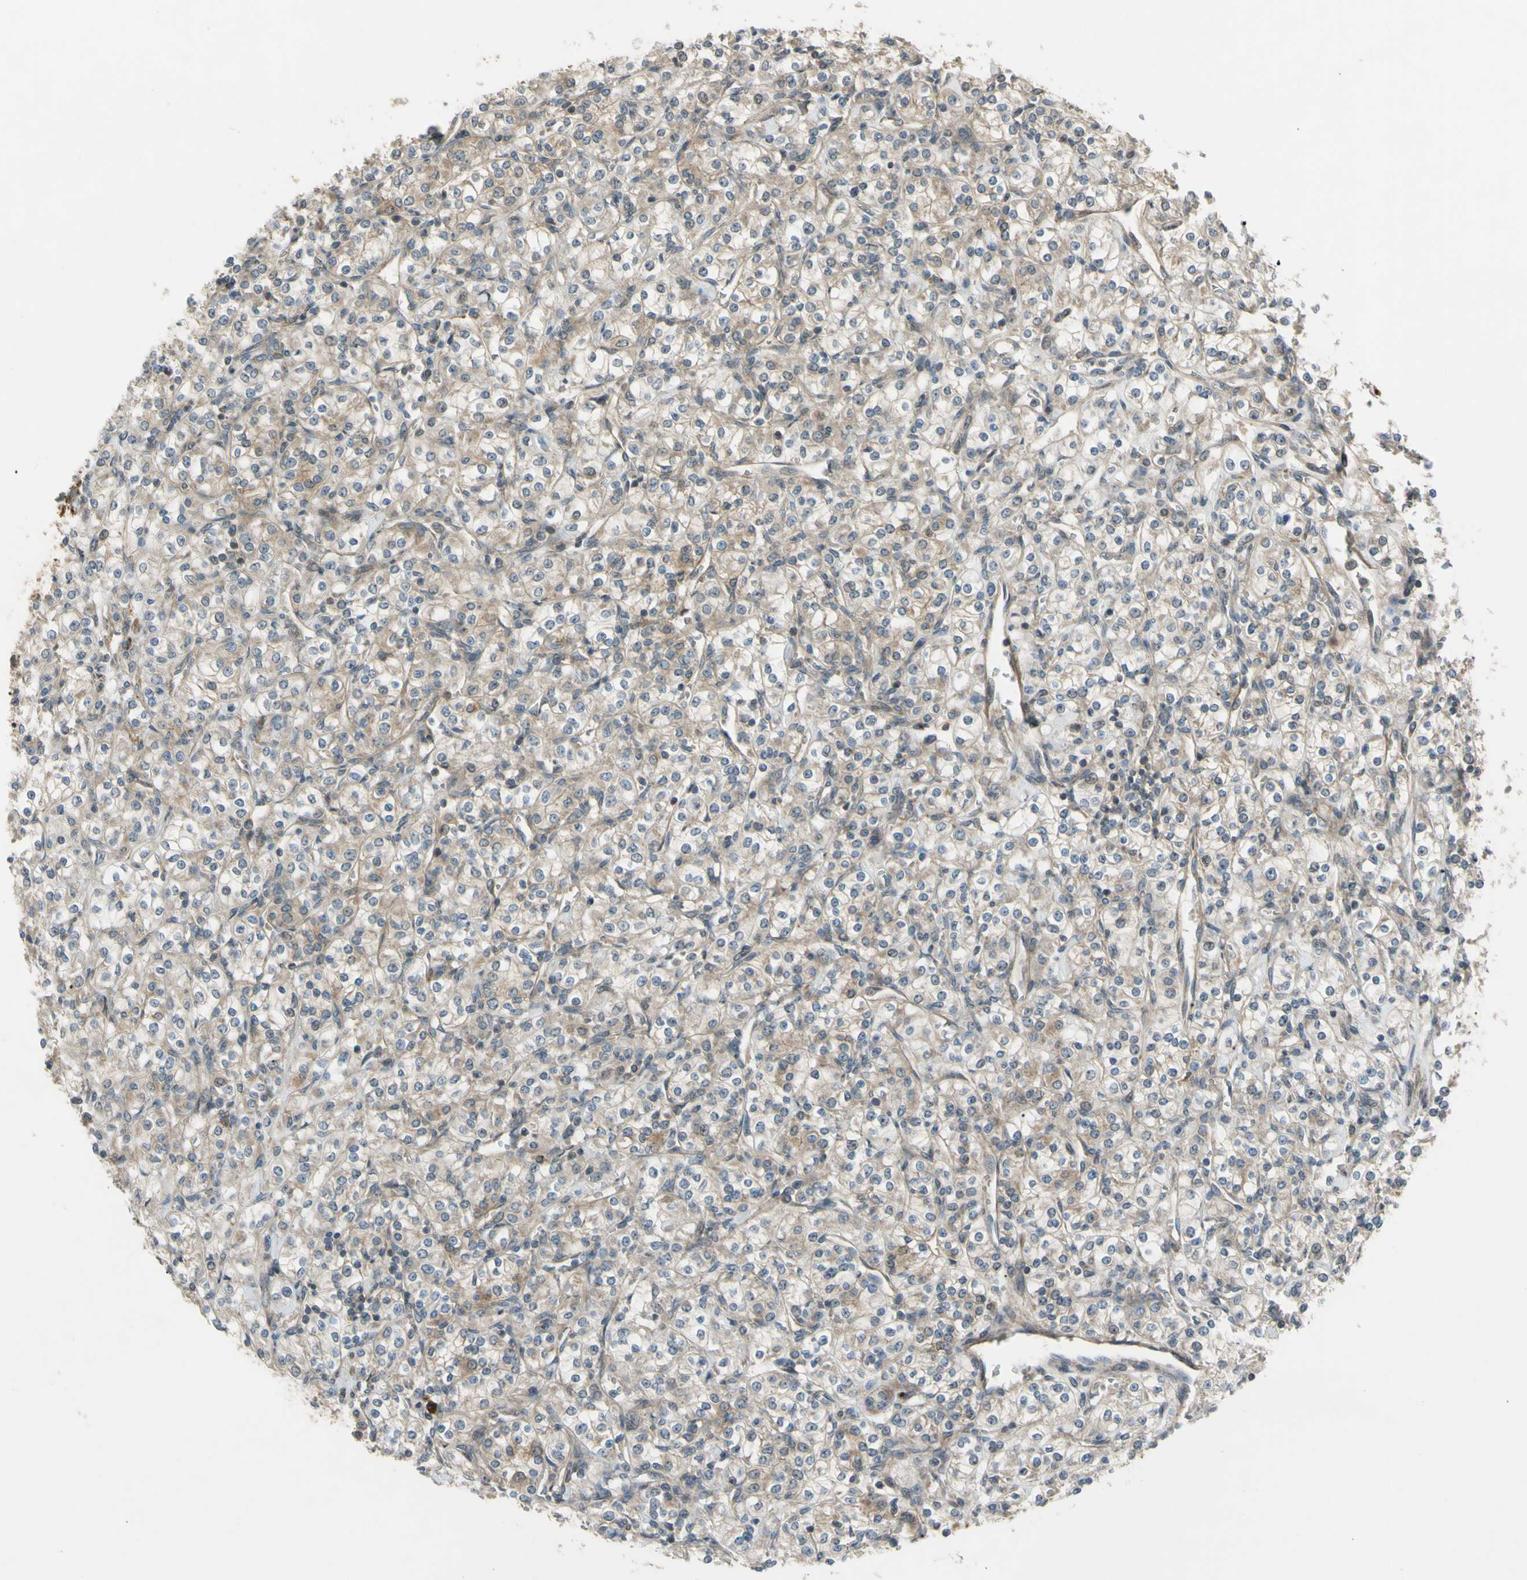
{"staining": {"intensity": "weak", "quantity": ">75%", "location": "cytoplasmic/membranous"}, "tissue": "renal cancer", "cell_type": "Tumor cells", "image_type": "cancer", "snomed": [{"axis": "morphology", "description": "Adenocarcinoma, NOS"}, {"axis": "topography", "description": "Kidney"}], "caption": "A brown stain shows weak cytoplasmic/membranous expression of a protein in human renal cancer tumor cells.", "gene": "FLII", "patient": {"sex": "male", "age": 77}}